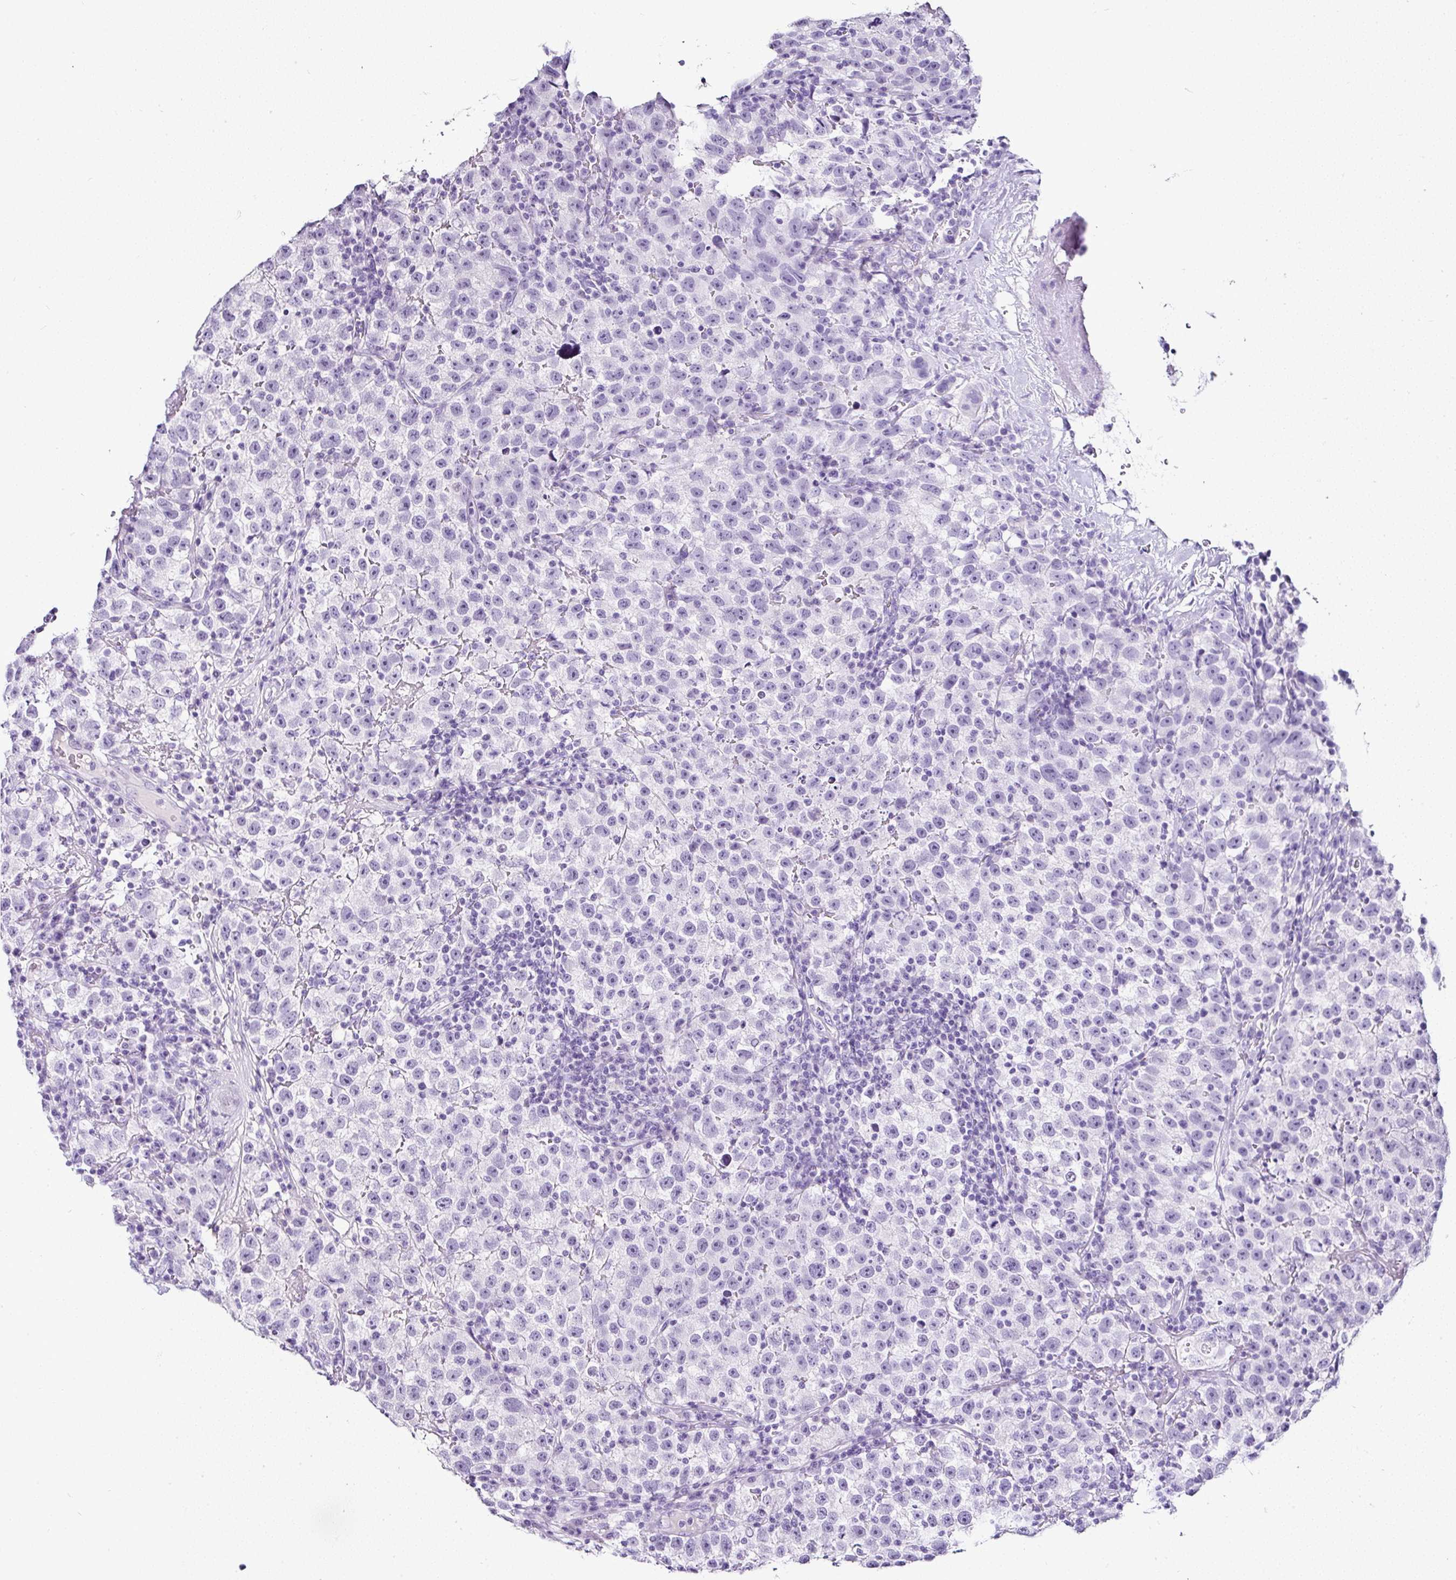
{"staining": {"intensity": "negative", "quantity": "none", "location": "none"}, "tissue": "testis cancer", "cell_type": "Tumor cells", "image_type": "cancer", "snomed": [{"axis": "morphology", "description": "Seminoma, NOS"}, {"axis": "topography", "description": "Testis"}], "caption": "The histopathology image shows no staining of tumor cells in testis cancer (seminoma).", "gene": "SERPINB3", "patient": {"sex": "male", "age": 22}}